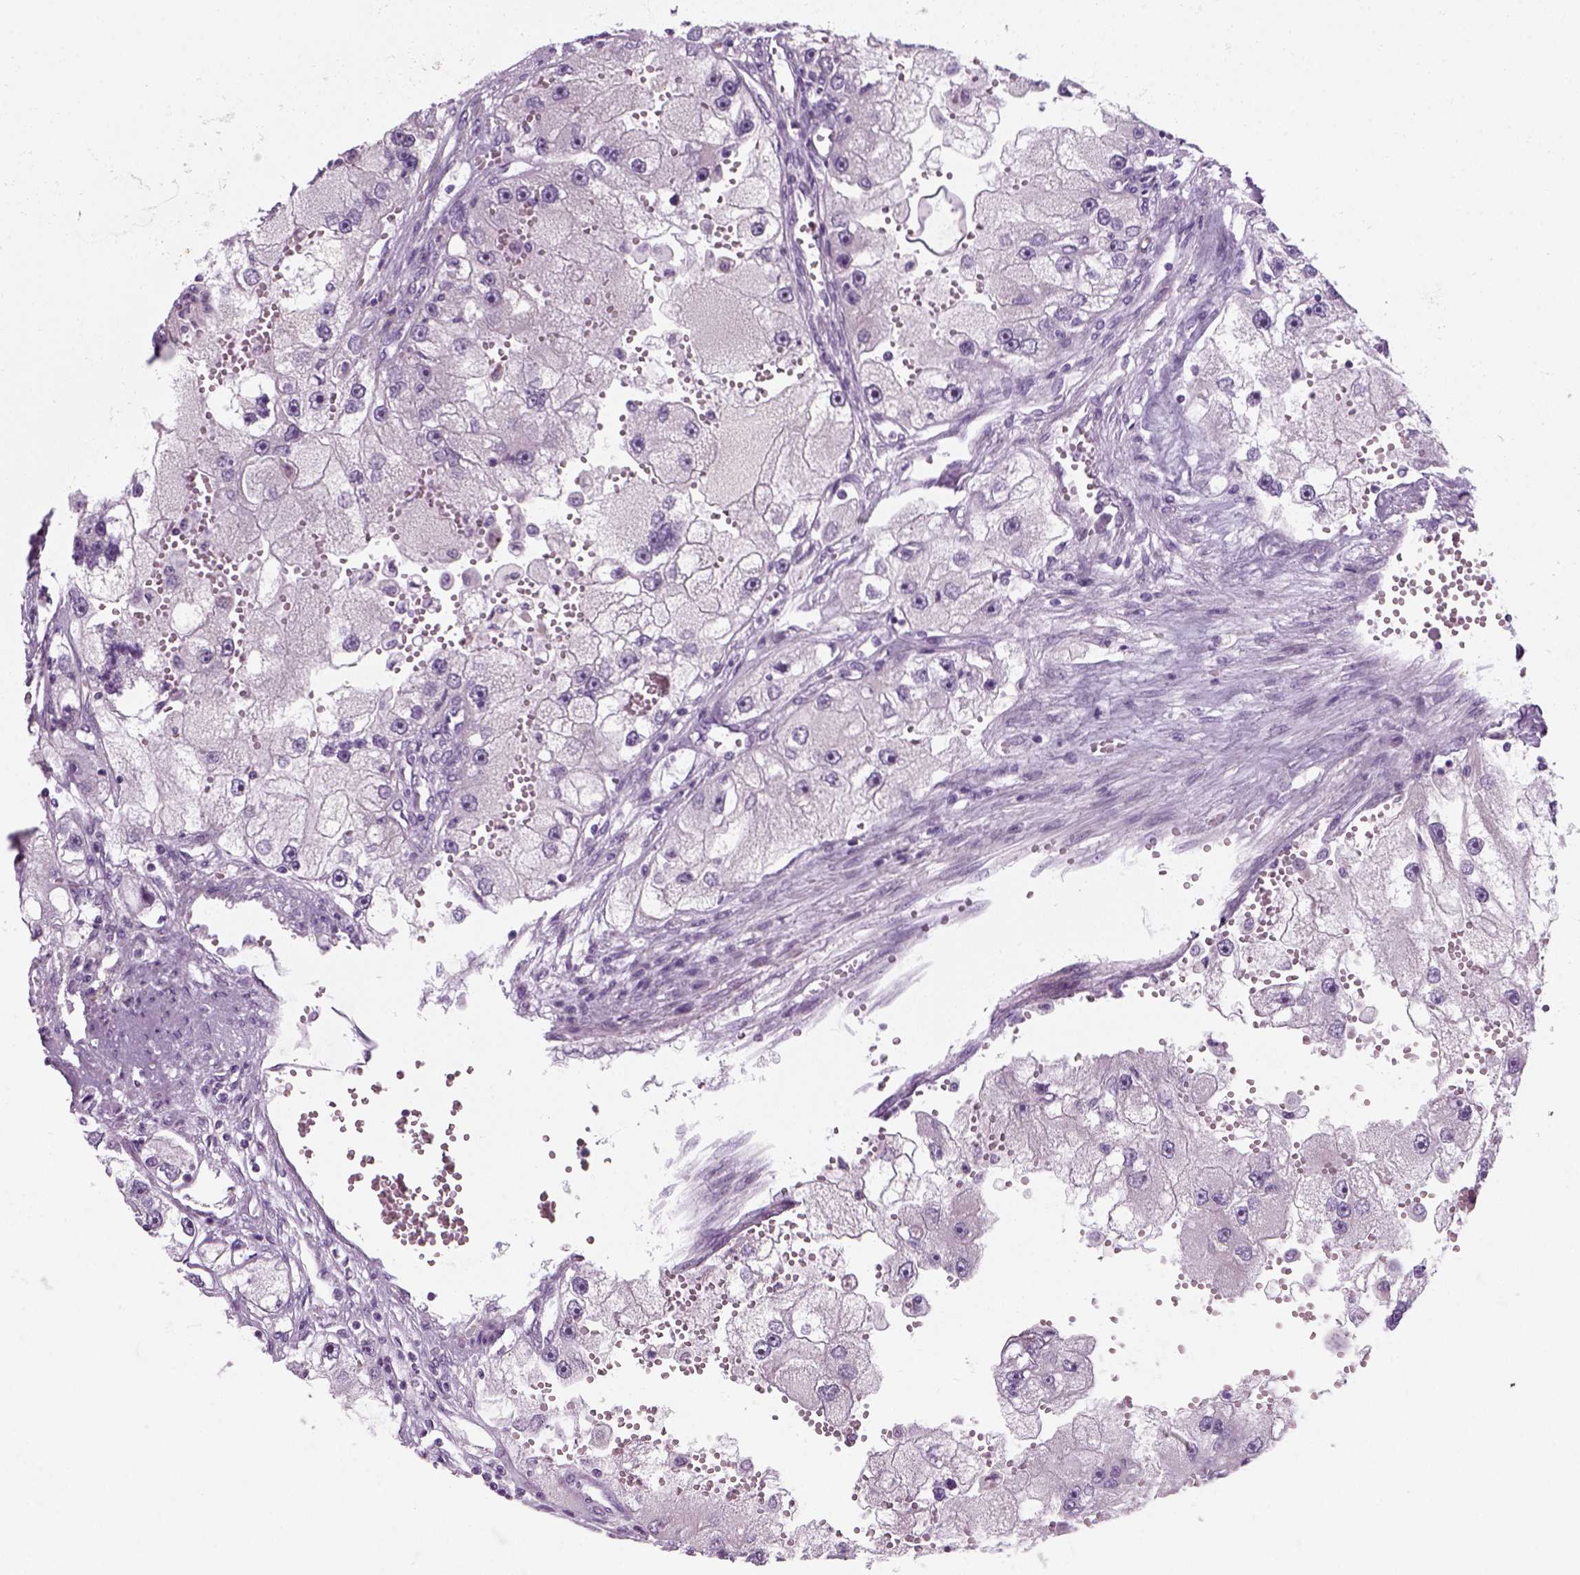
{"staining": {"intensity": "negative", "quantity": "none", "location": "none"}, "tissue": "renal cancer", "cell_type": "Tumor cells", "image_type": "cancer", "snomed": [{"axis": "morphology", "description": "Adenocarcinoma, NOS"}, {"axis": "topography", "description": "Kidney"}], "caption": "Human renal adenocarcinoma stained for a protein using immunohistochemistry (IHC) shows no expression in tumor cells.", "gene": "IL4", "patient": {"sex": "male", "age": 63}}